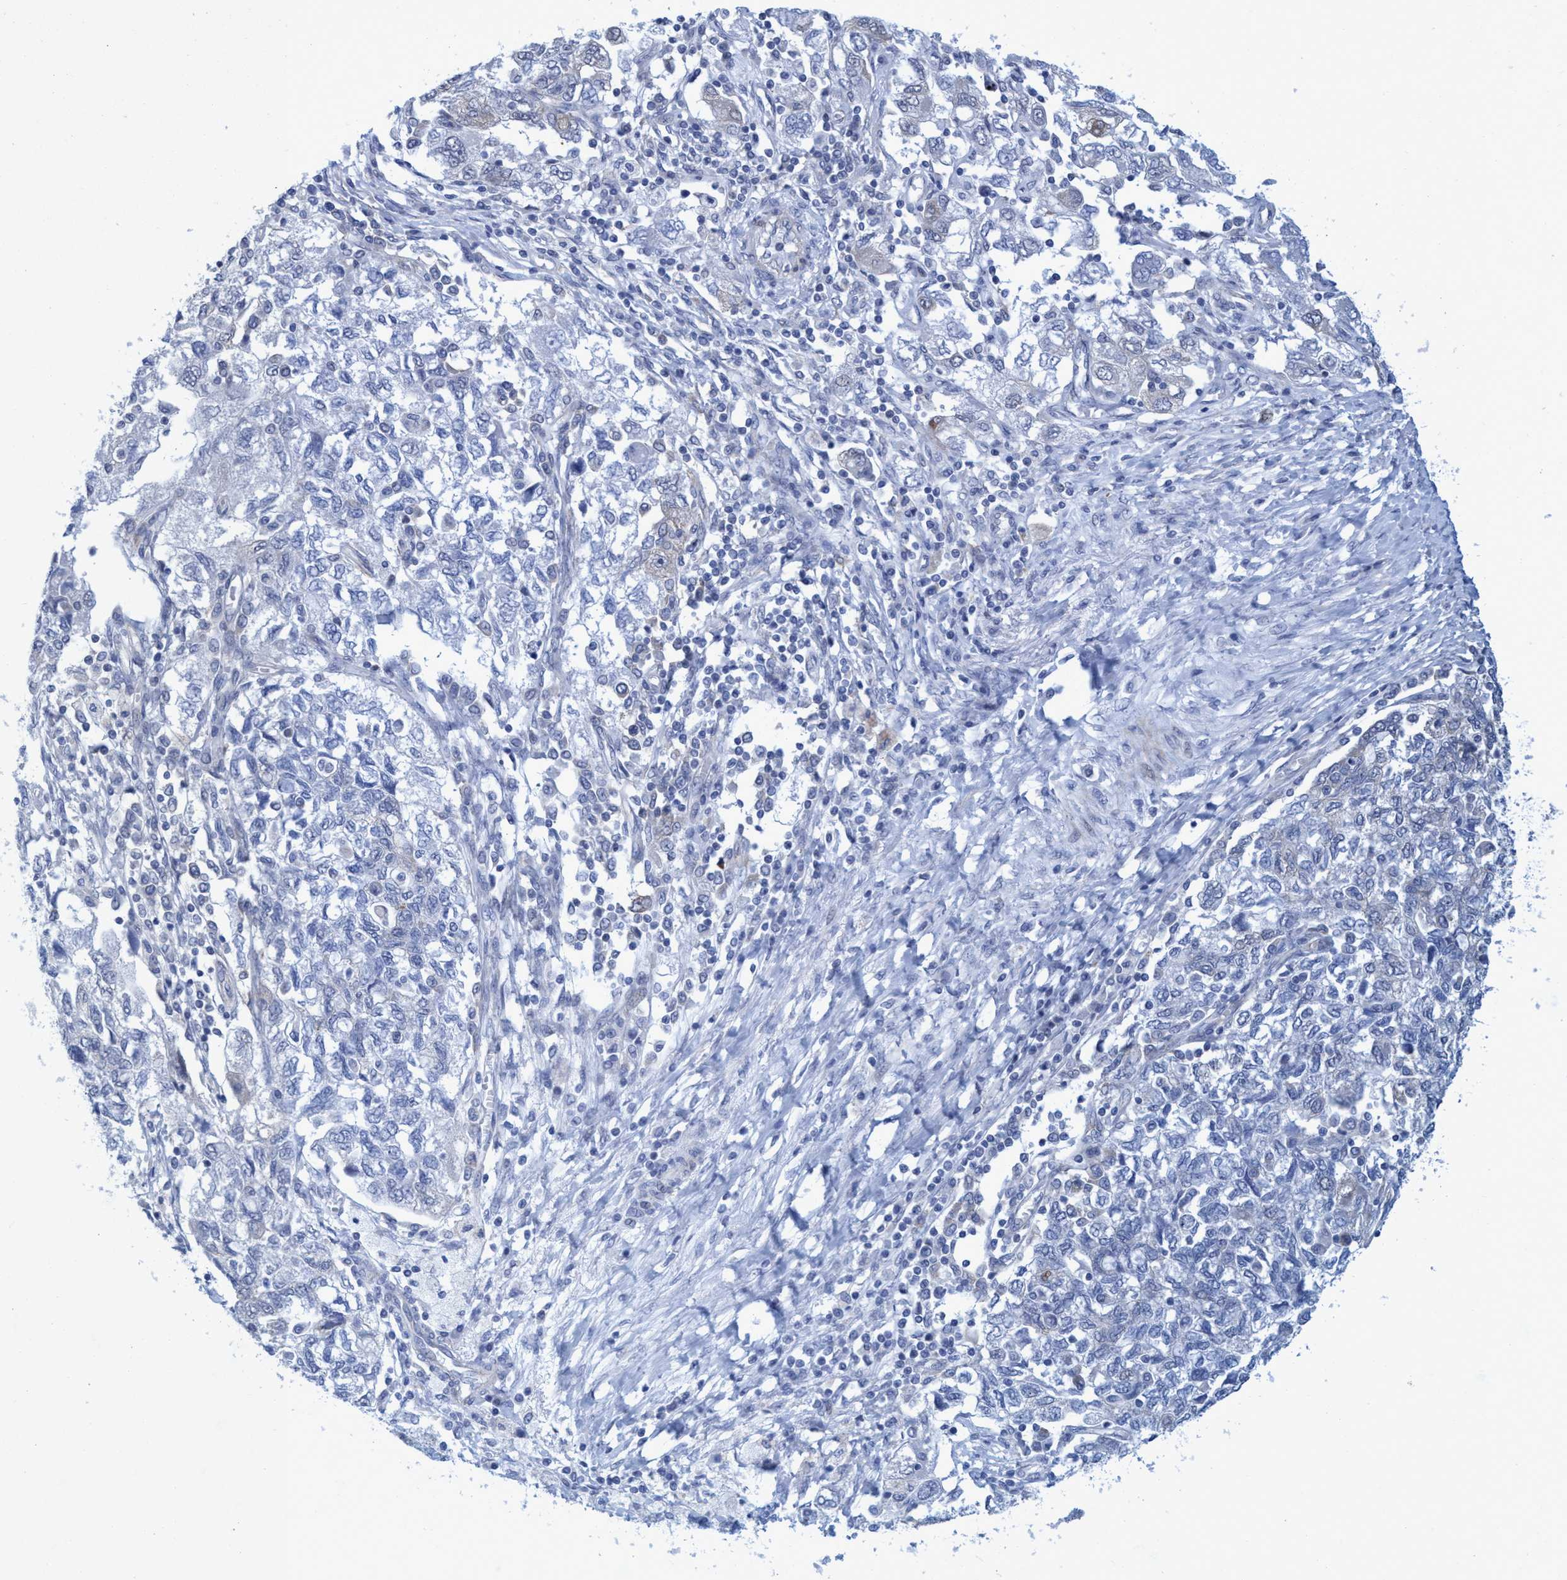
{"staining": {"intensity": "negative", "quantity": "none", "location": "none"}, "tissue": "ovarian cancer", "cell_type": "Tumor cells", "image_type": "cancer", "snomed": [{"axis": "morphology", "description": "Carcinoma, NOS"}, {"axis": "morphology", "description": "Cystadenocarcinoma, serous, NOS"}, {"axis": "topography", "description": "Ovary"}], "caption": "Immunohistochemical staining of human ovarian carcinoma displays no significant positivity in tumor cells.", "gene": "R3HCC1", "patient": {"sex": "female", "age": 69}}